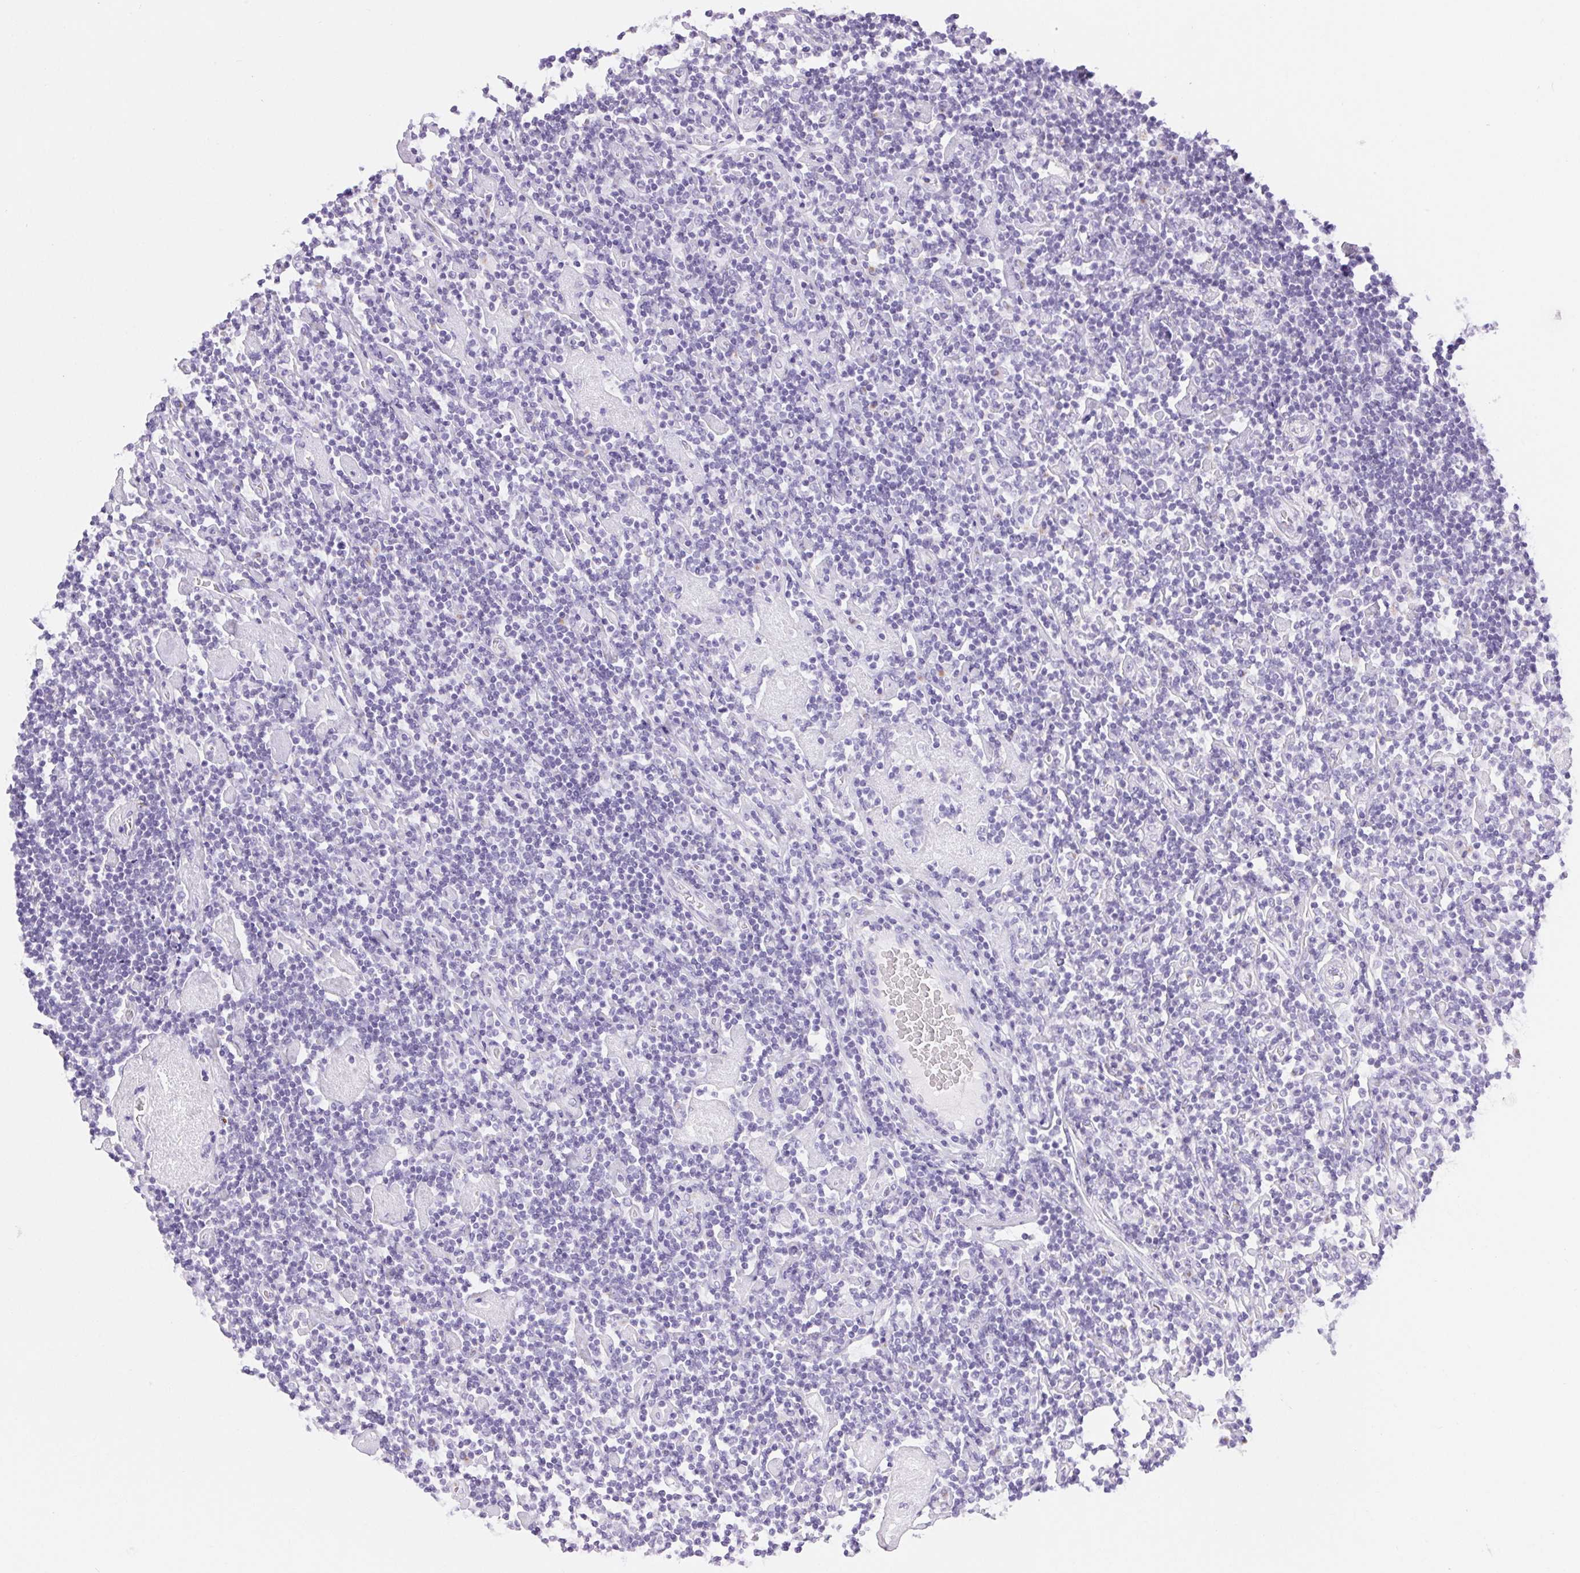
{"staining": {"intensity": "negative", "quantity": "none", "location": "none"}, "tissue": "lymphoma", "cell_type": "Tumor cells", "image_type": "cancer", "snomed": [{"axis": "morphology", "description": "Hodgkin's disease, NOS"}, {"axis": "topography", "description": "Lymph node"}], "caption": "Immunohistochemistry (IHC) histopathology image of neoplastic tissue: human Hodgkin's disease stained with DAB (3,3'-diaminobenzidine) demonstrates no significant protein positivity in tumor cells.", "gene": "SERPINB3", "patient": {"sex": "male", "age": 40}}